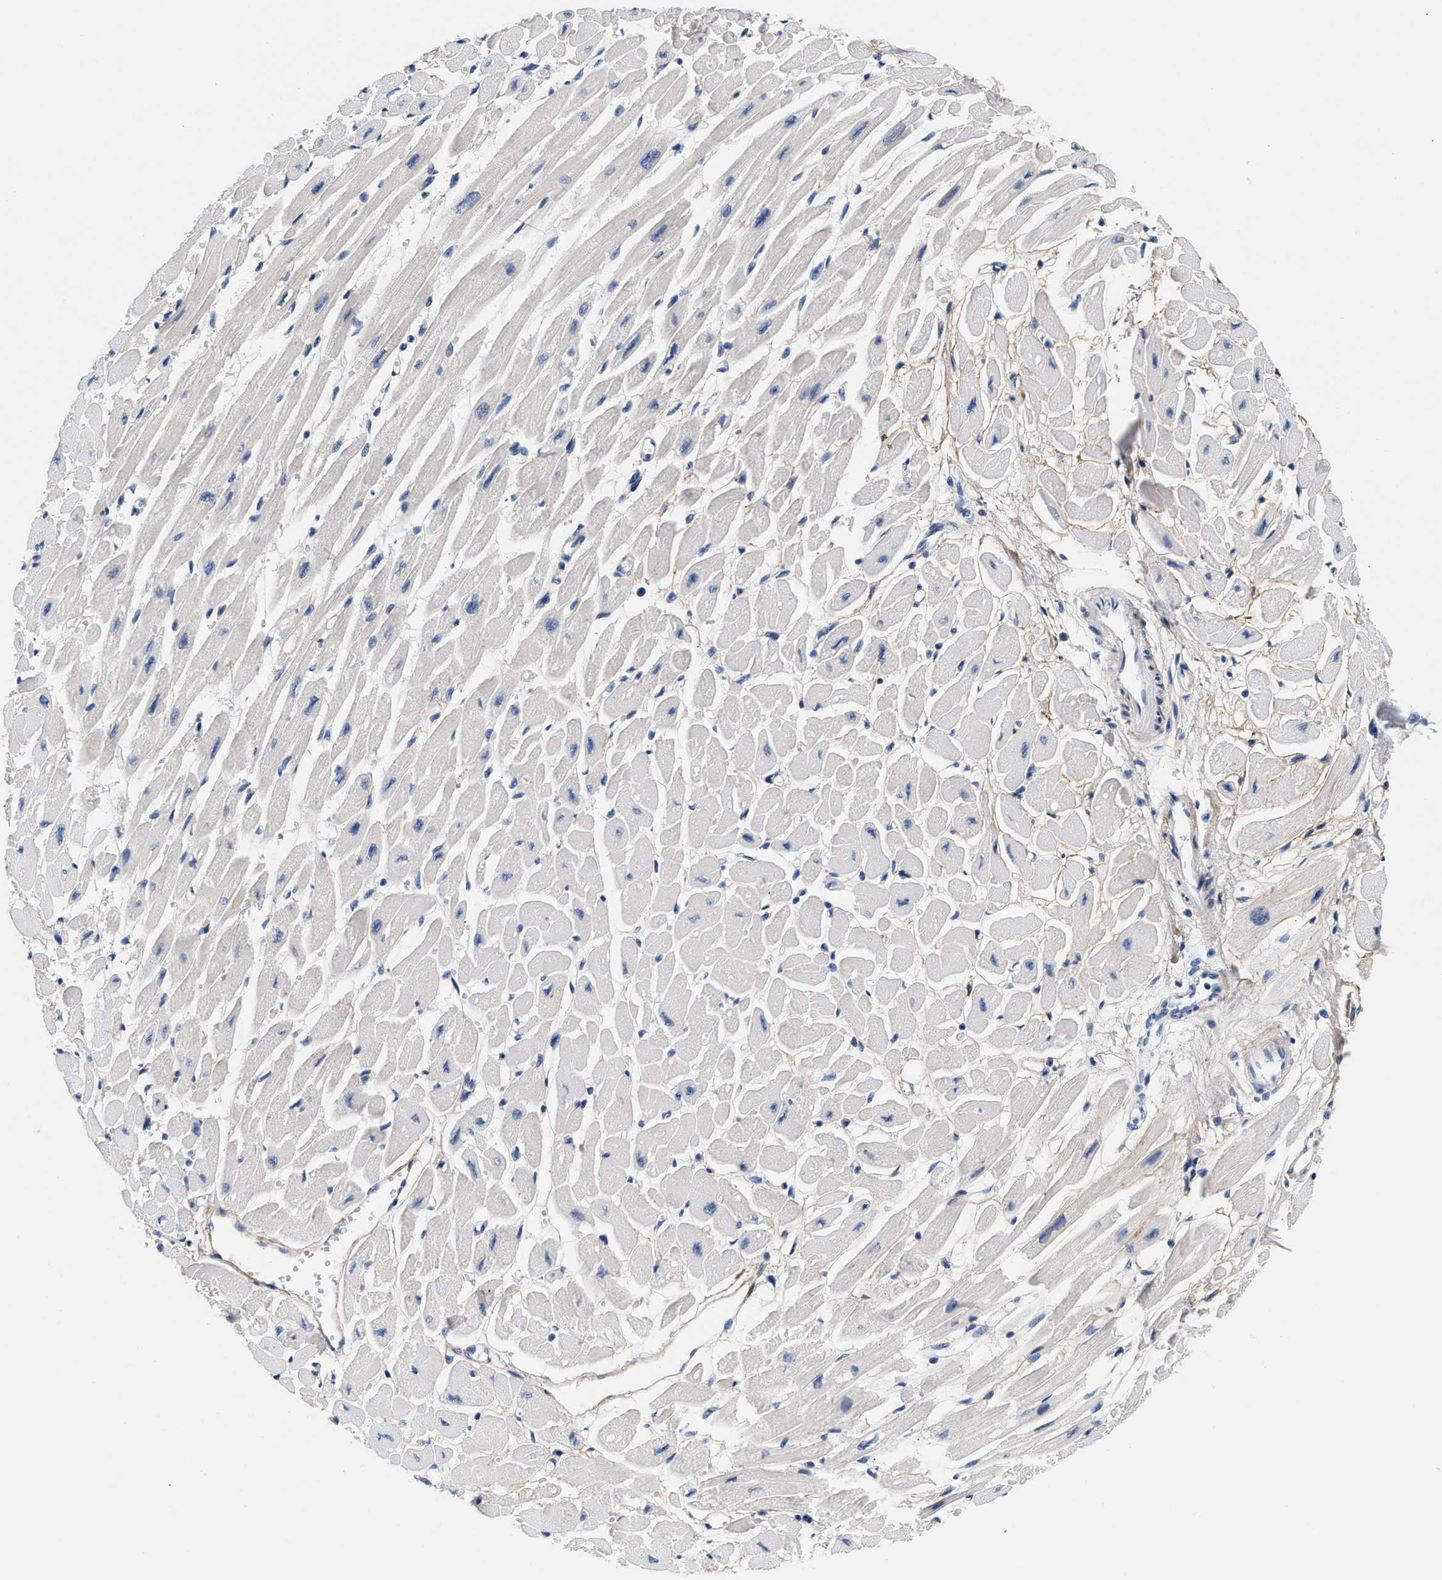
{"staining": {"intensity": "negative", "quantity": "none", "location": "none"}, "tissue": "heart muscle", "cell_type": "Cardiomyocytes", "image_type": "normal", "snomed": [{"axis": "morphology", "description": "Normal tissue, NOS"}, {"axis": "topography", "description": "Heart"}], "caption": "The image shows no significant staining in cardiomyocytes of heart muscle.", "gene": "ACTL7B", "patient": {"sex": "female", "age": 54}}